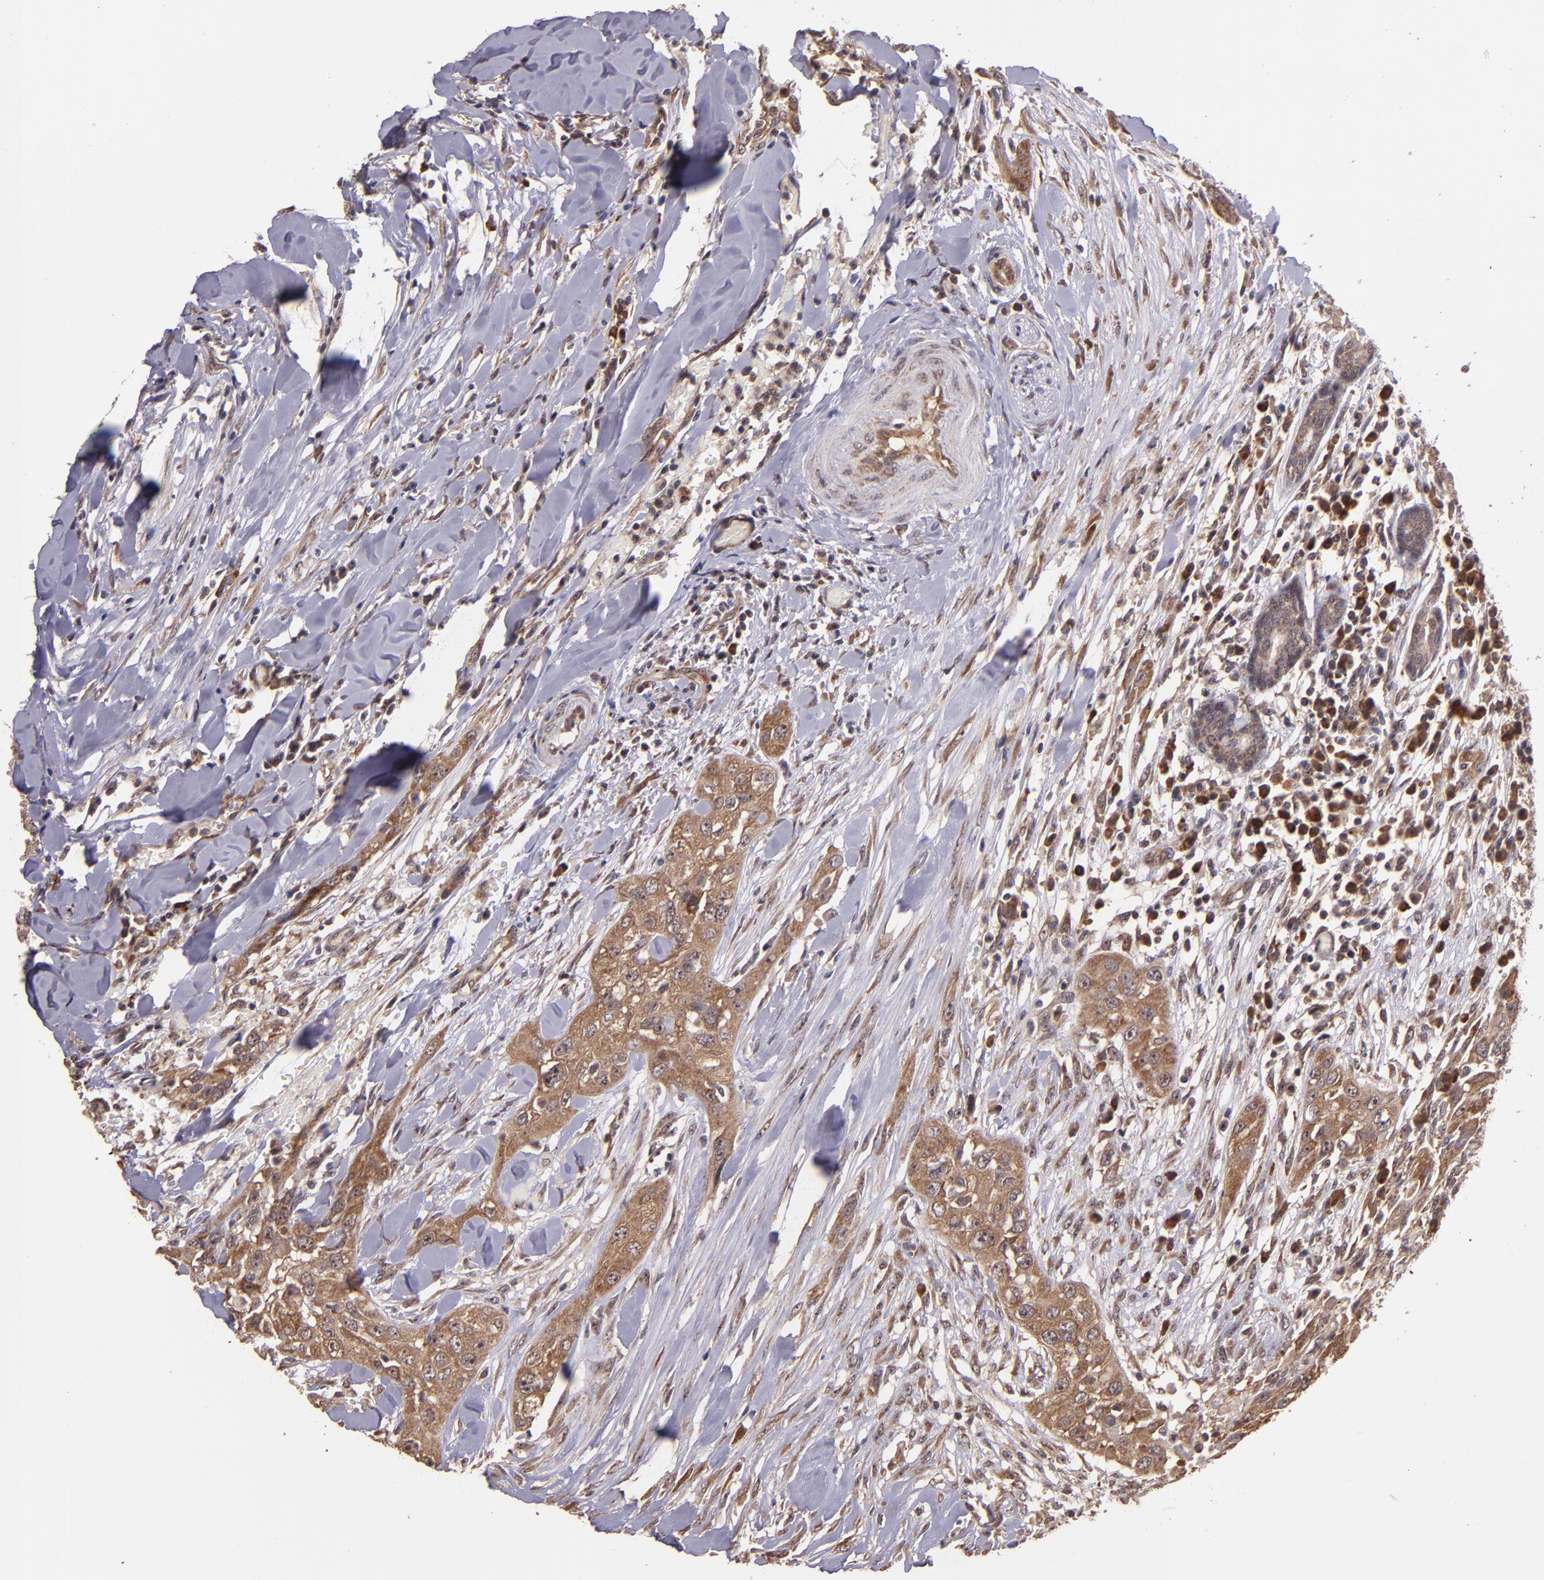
{"staining": {"intensity": "strong", "quantity": ">75%", "location": "cytoplasmic/membranous"}, "tissue": "head and neck cancer", "cell_type": "Tumor cells", "image_type": "cancer", "snomed": [{"axis": "morphology", "description": "Neoplasm, malignant, NOS"}, {"axis": "topography", "description": "Salivary gland"}, {"axis": "topography", "description": "Head-Neck"}], "caption": "High-power microscopy captured an immunohistochemistry histopathology image of malignant neoplasm (head and neck), revealing strong cytoplasmic/membranous expression in approximately >75% of tumor cells.", "gene": "USP51", "patient": {"sex": "male", "age": 43}}